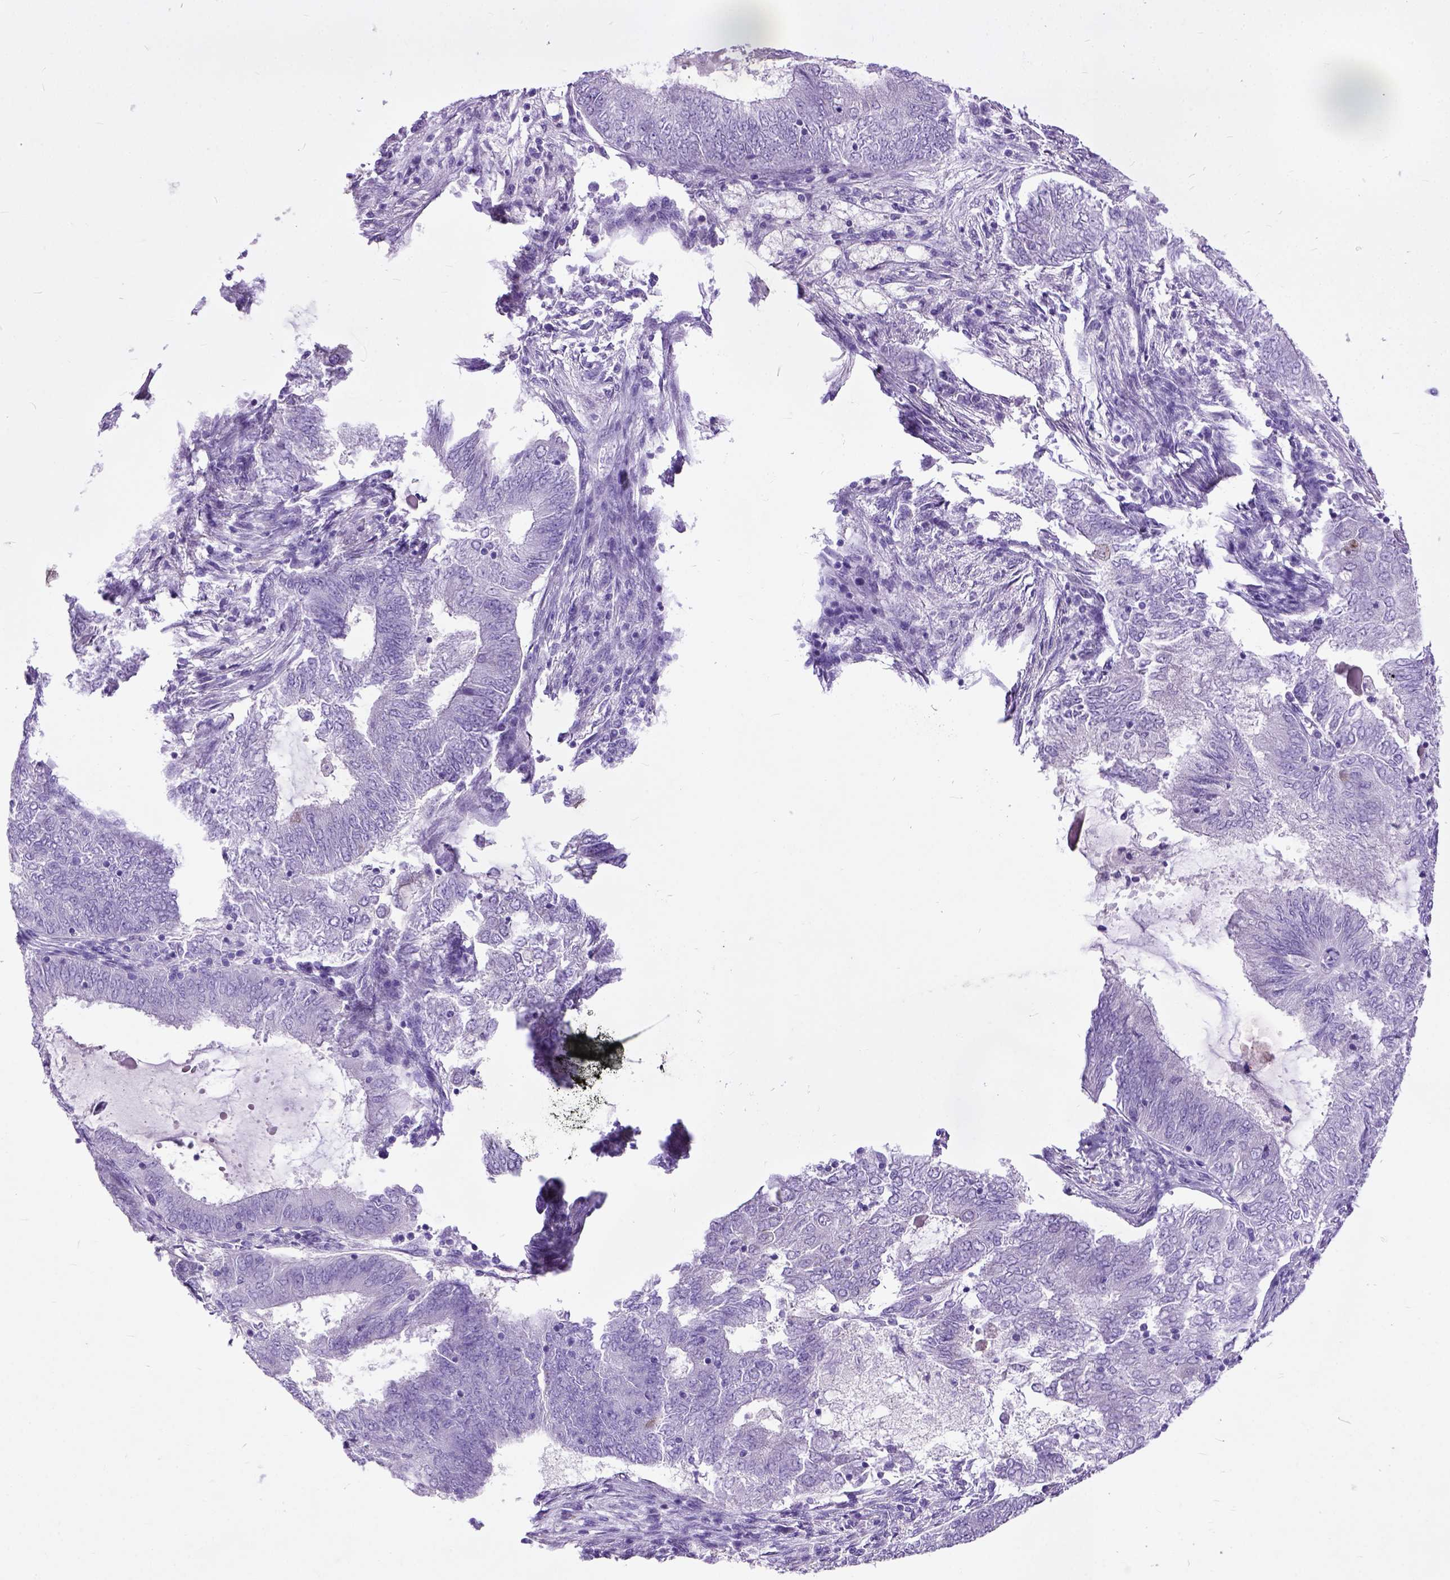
{"staining": {"intensity": "negative", "quantity": "none", "location": "none"}, "tissue": "endometrial cancer", "cell_type": "Tumor cells", "image_type": "cancer", "snomed": [{"axis": "morphology", "description": "Adenocarcinoma, NOS"}, {"axis": "topography", "description": "Endometrium"}], "caption": "Immunohistochemical staining of endometrial cancer (adenocarcinoma) shows no significant expression in tumor cells.", "gene": "ADAMTS8", "patient": {"sex": "female", "age": 62}}